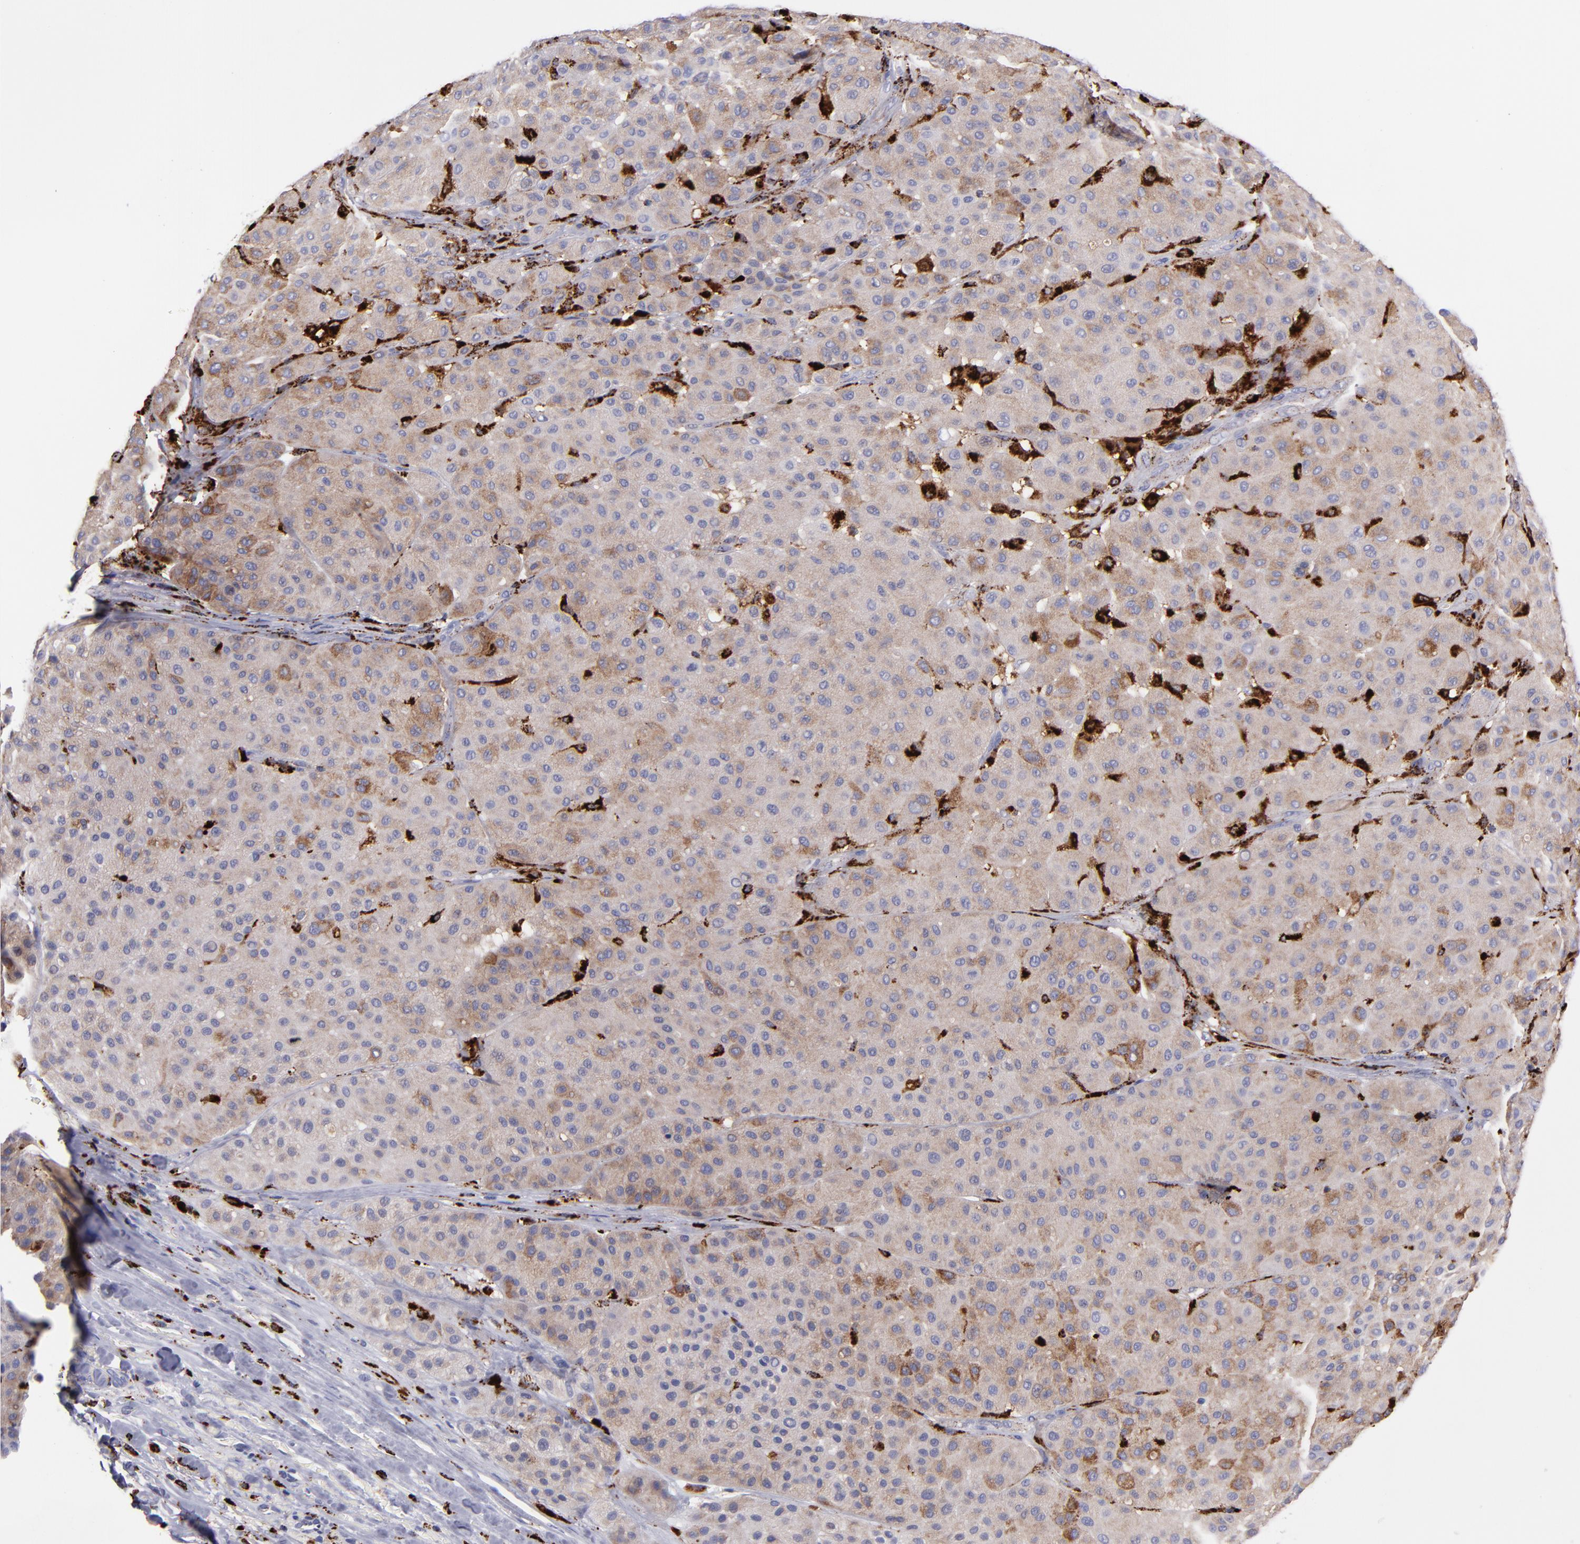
{"staining": {"intensity": "weak", "quantity": ">75%", "location": "cytoplasmic/membranous"}, "tissue": "melanoma", "cell_type": "Tumor cells", "image_type": "cancer", "snomed": [{"axis": "morphology", "description": "Normal tissue, NOS"}, {"axis": "morphology", "description": "Malignant melanoma, Metastatic site"}, {"axis": "topography", "description": "Skin"}], "caption": "This is an image of IHC staining of malignant melanoma (metastatic site), which shows weak expression in the cytoplasmic/membranous of tumor cells.", "gene": "CTSS", "patient": {"sex": "male", "age": 41}}